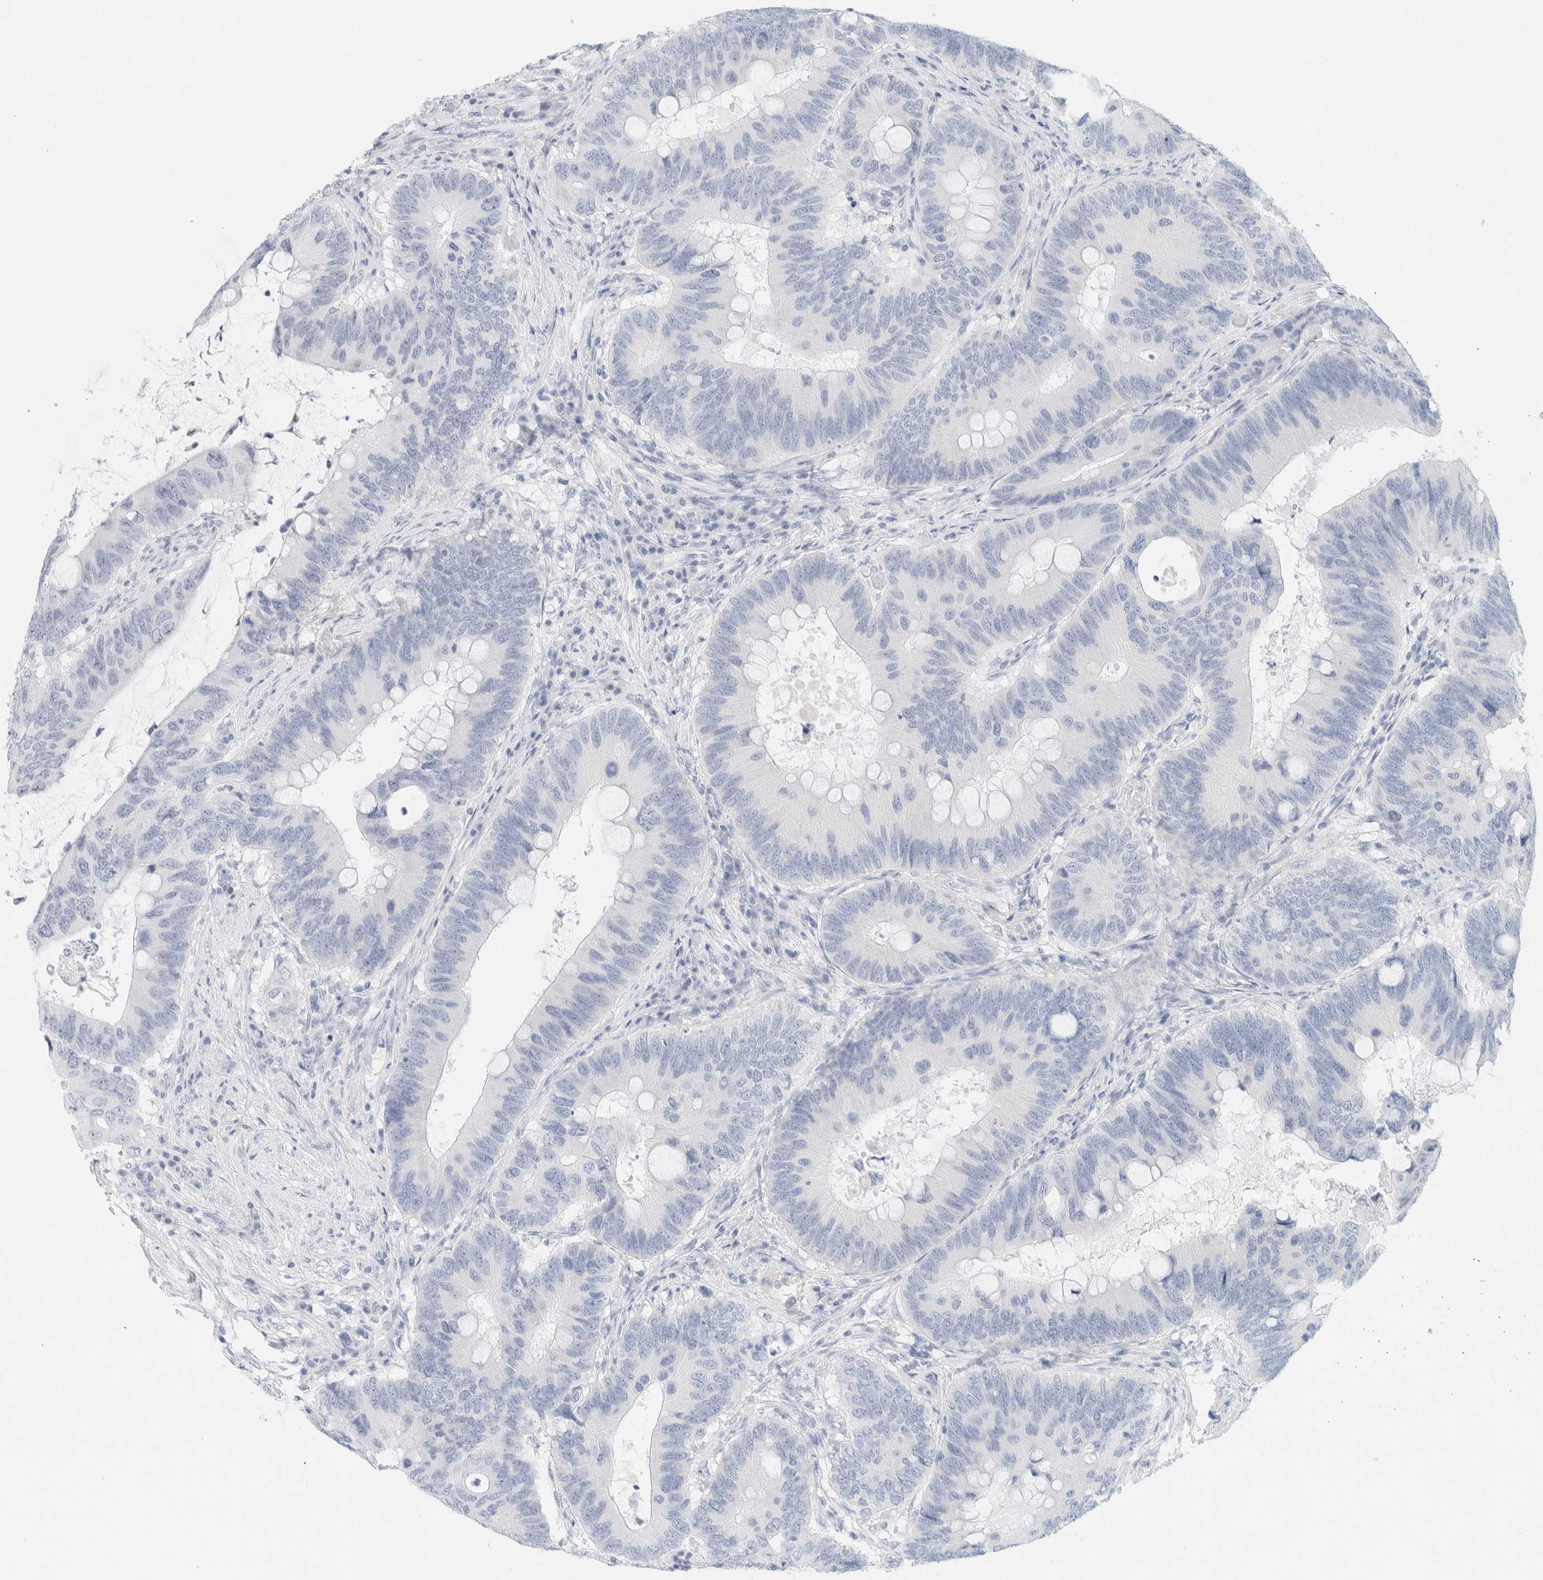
{"staining": {"intensity": "negative", "quantity": "none", "location": "none"}, "tissue": "colorectal cancer", "cell_type": "Tumor cells", "image_type": "cancer", "snomed": [{"axis": "morphology", "description": "Adenocarcinoma, NOS"}, {"axis": "topography", "description": "Colon"}], "caption": "Photomicrograph shows no protein positivity in tumor cells of adenocarcinoma (colorectal) tissue.", "gene": "HEXD", "patient": {"sex": "male", "age": 71}}